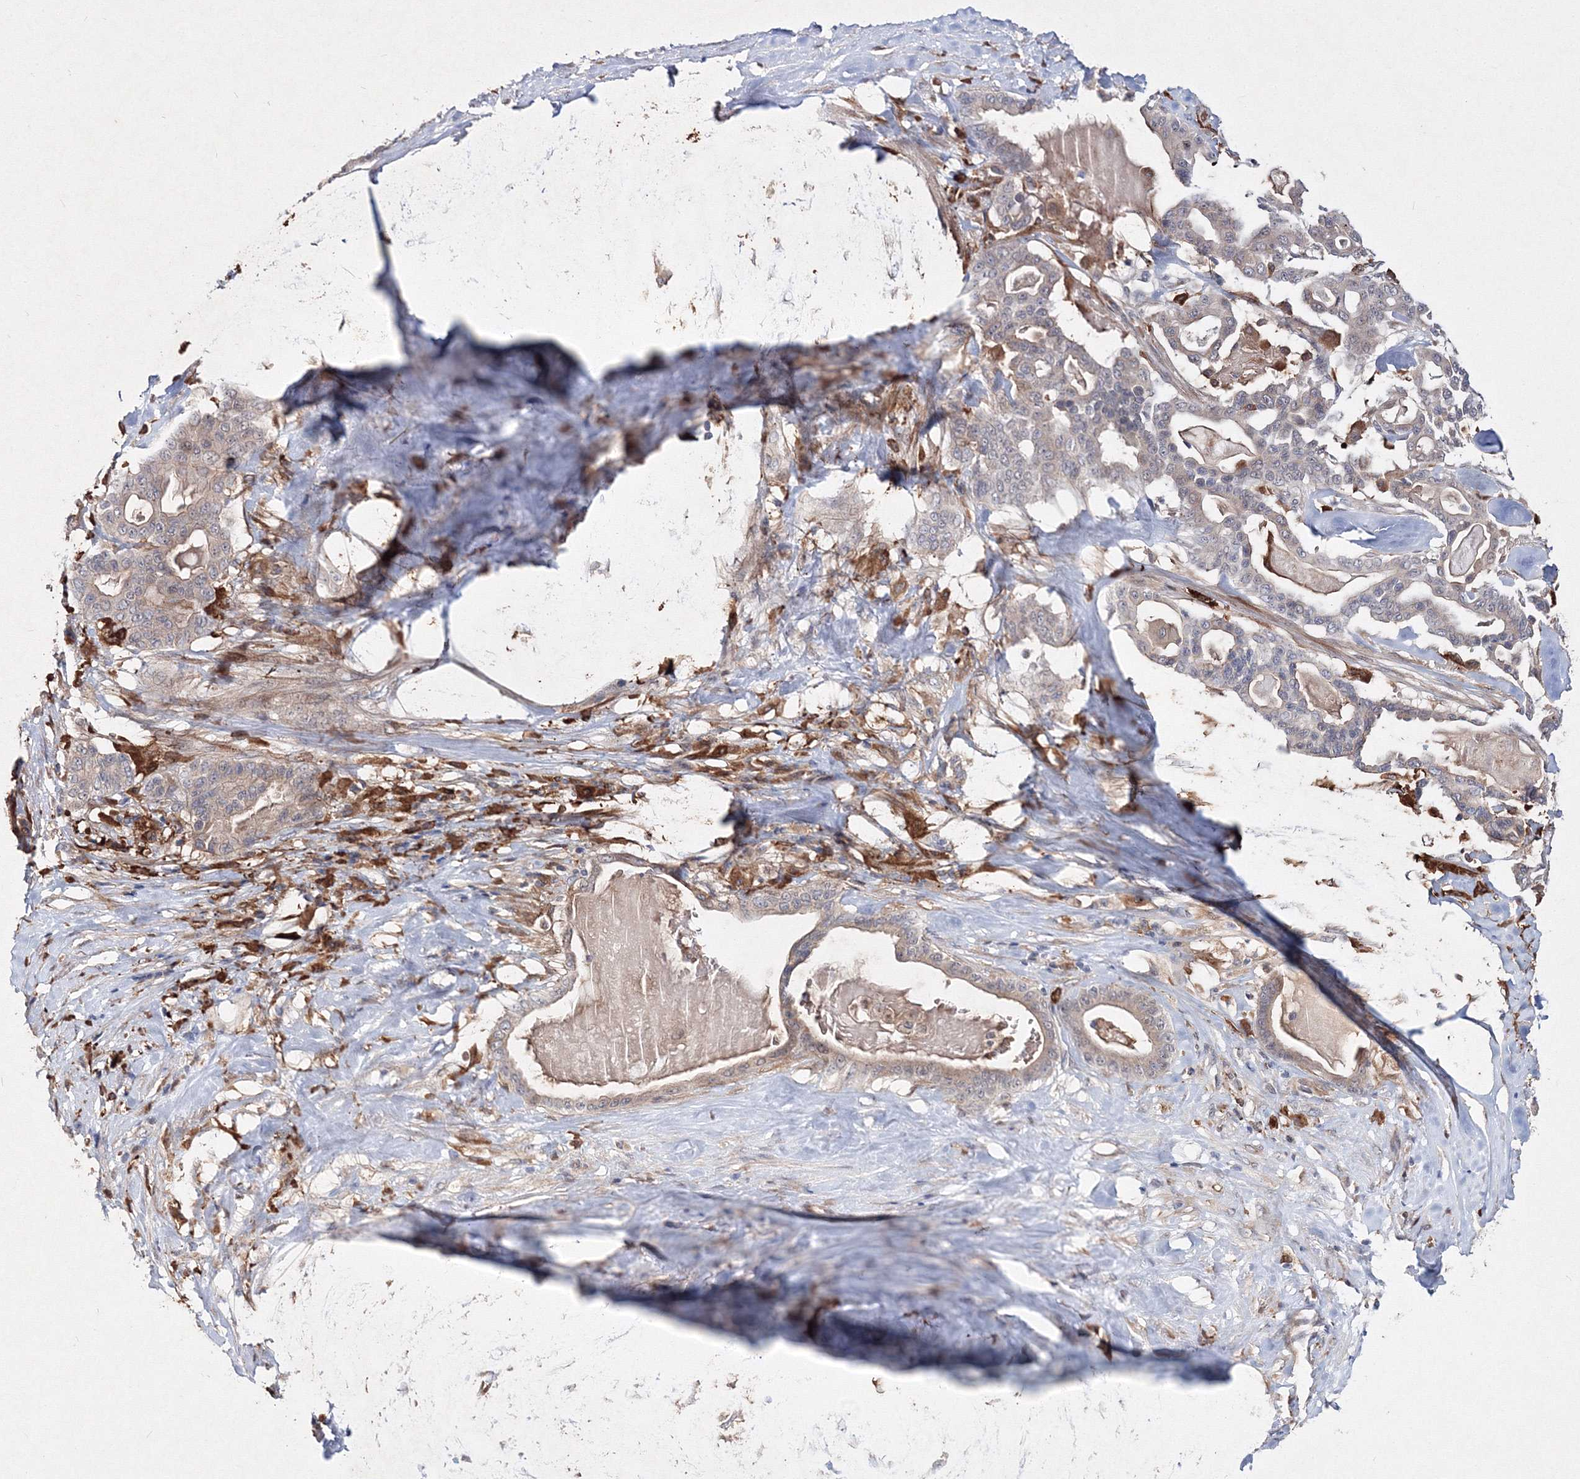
{"staining": {"intensity": "weak", "quantity": "25%-75%", "location": "cytoplasmic/membranous"}, "tissue": "pancreatic cancer", "cell_type": "Tumor cells", "image_type": "cancer", "snomed": [{"axis": "morphology", "description": "Adenocarcinoma, NOS"}, {"axis": "topography", "description": "Pancreas"}], "caption": "A micrograph of human pancreatic cancer (adenocarcinoma) stained for a protein displays weak cytoplasmic/membranous brown staining in tumor cells. The staining was performed using DAB to visualize the protein expression in brown, while the nuclei were stained in blue with hematoxylin (Magnification: 20x).", "gene": "C11orf52", "patient": {"sex": "male", "age": 63}}